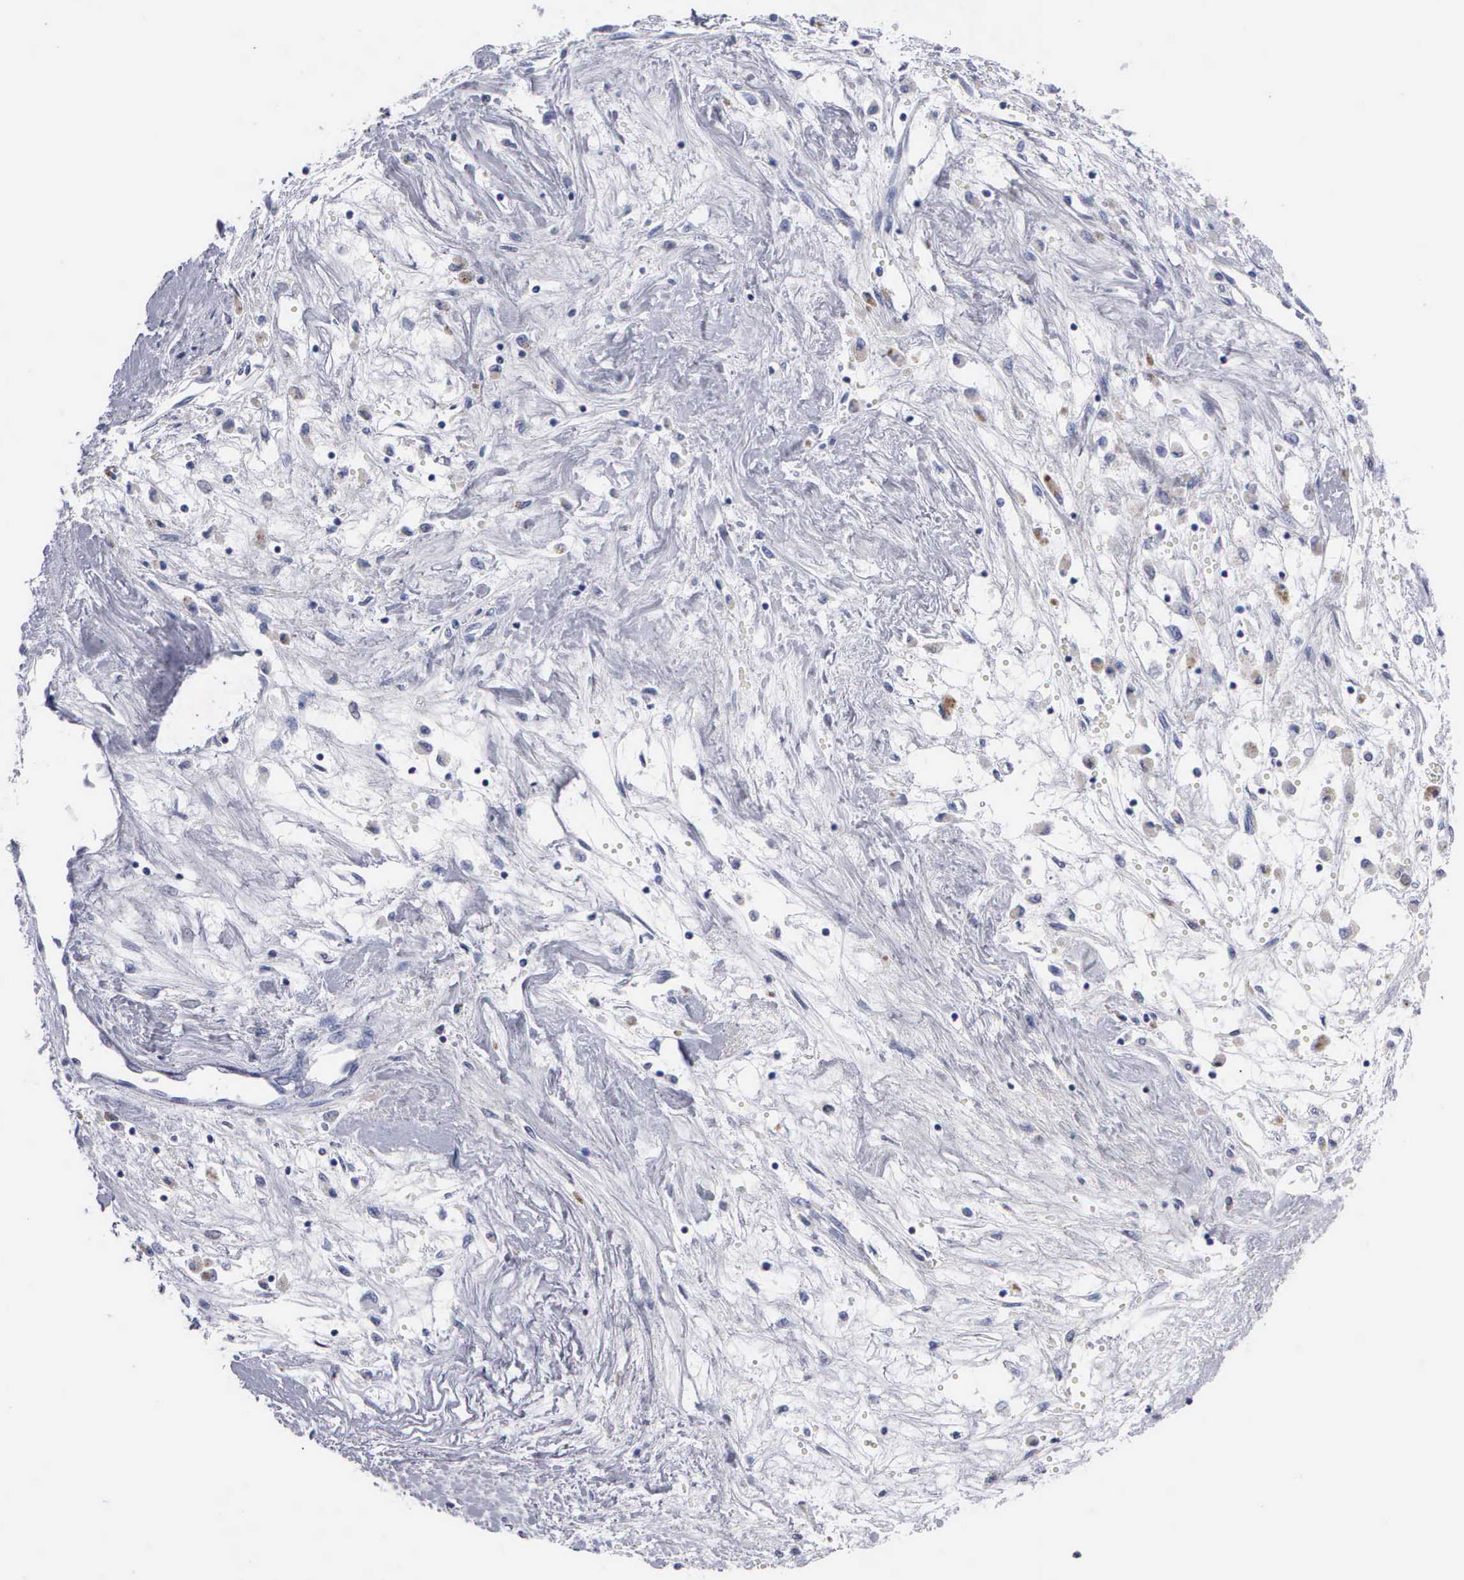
{"staining": {"intensity": "negative", "quantity": "none", "location": "none"}, "tissue": "liver cancer", "cell_type": "Tumor cells", "image_type": "cancer", "snomed": [{"axis": "morphology", "description": "Carcinoma, Hepatocellular, NOS"}, {"axis": "topography", "description": "Liver"}], "caption": "This is a micrograph of IHC staining of liver cancer (hepatocellular carcinoma), which shows no expression in tumor cells.", "gene": "CYP19A1", "patient": {"sex": "male", "age": 64}}